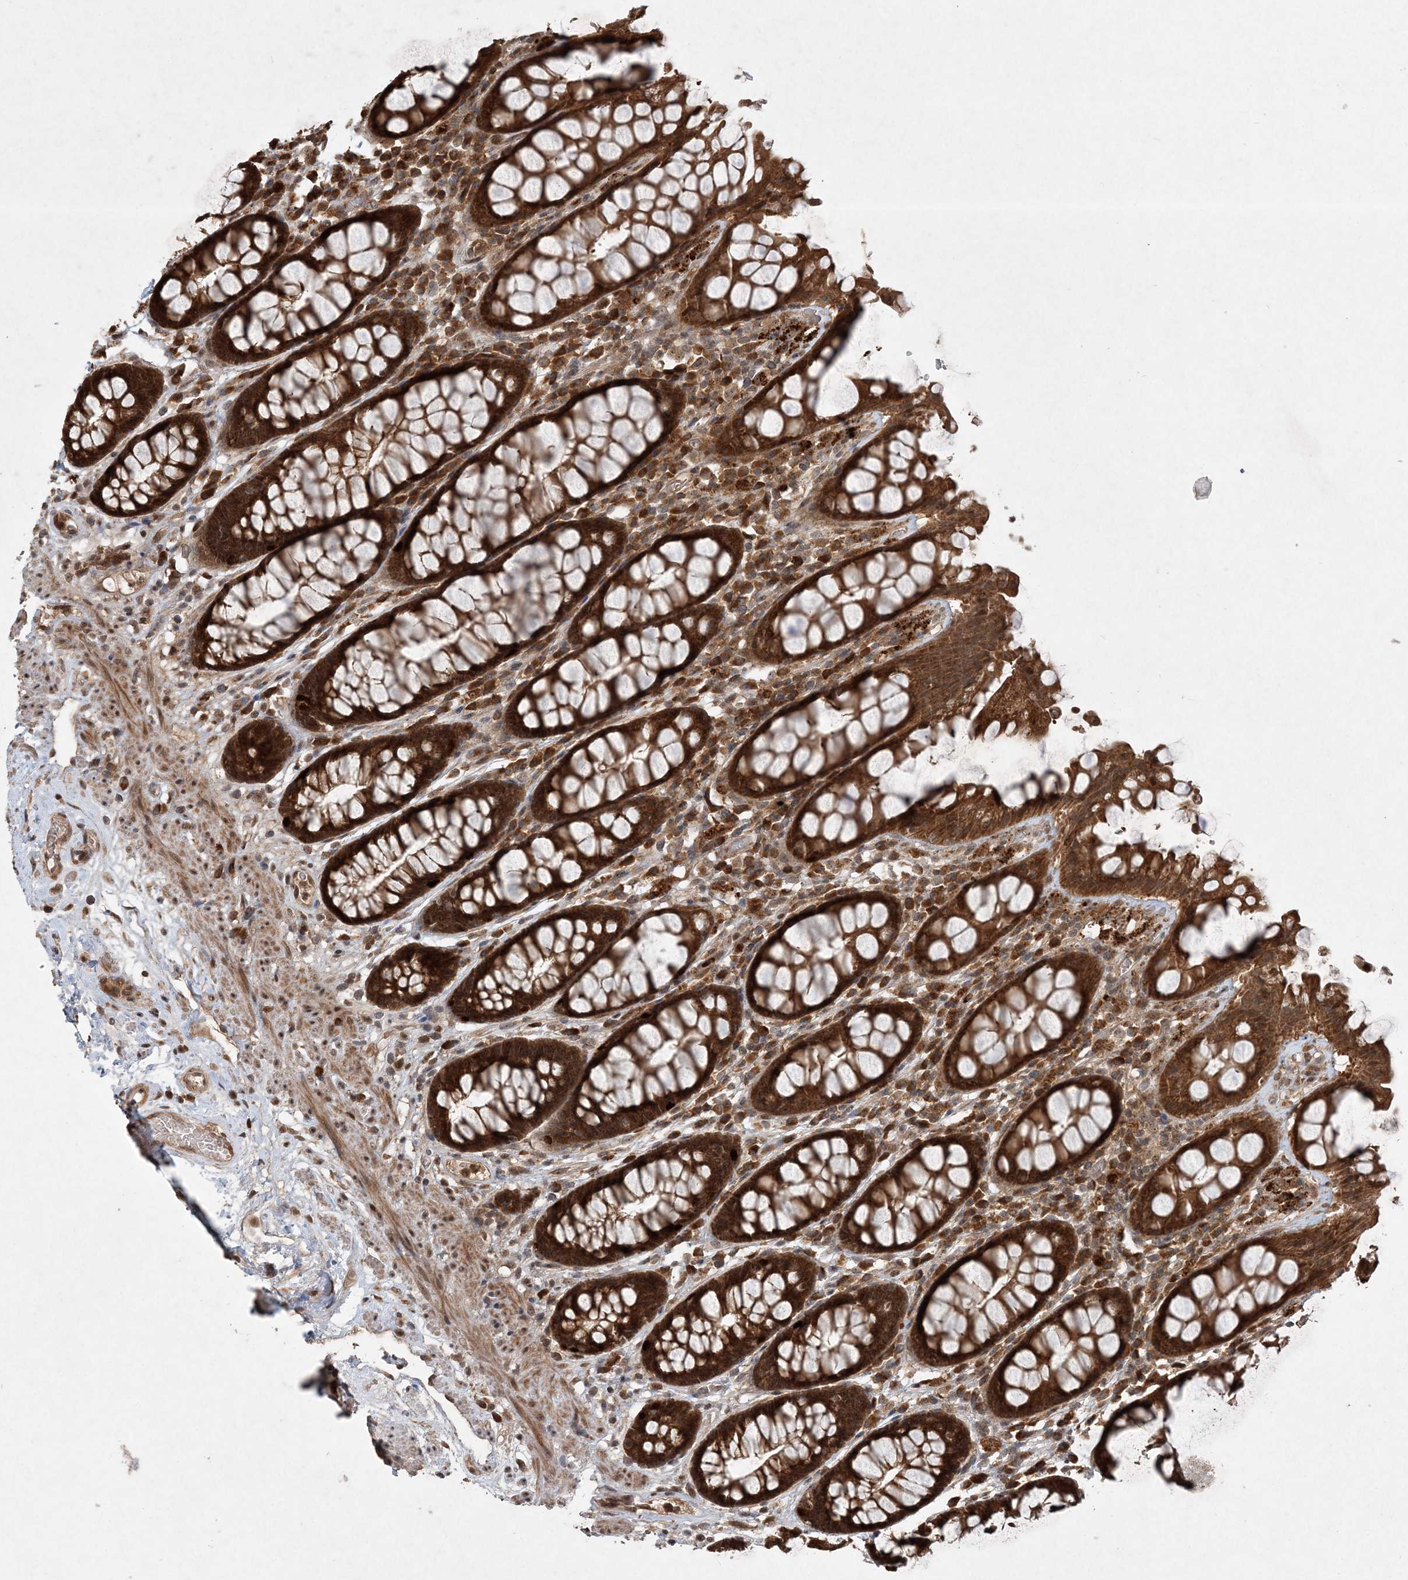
{"staining": {"intensity": "strong", "quantity": ">75%", "location": "cytoplasmic/membranous"}, "tissue": "rectum", "cell_type": "Glandular cells", "image_type": "normal", "snomed": [{"axis": "morphology", "description": "Normal tissue, NOS"}, {"axis": "topography", "description": "Rectum"}], "caption": "Human rectum stained for a protein (brown) displays strong cytoplasmic/membranous positive positivity in approximately >75% of glandular cells.", "gene": "UBR3", "patient": {"sex": "male", "age": 64}}